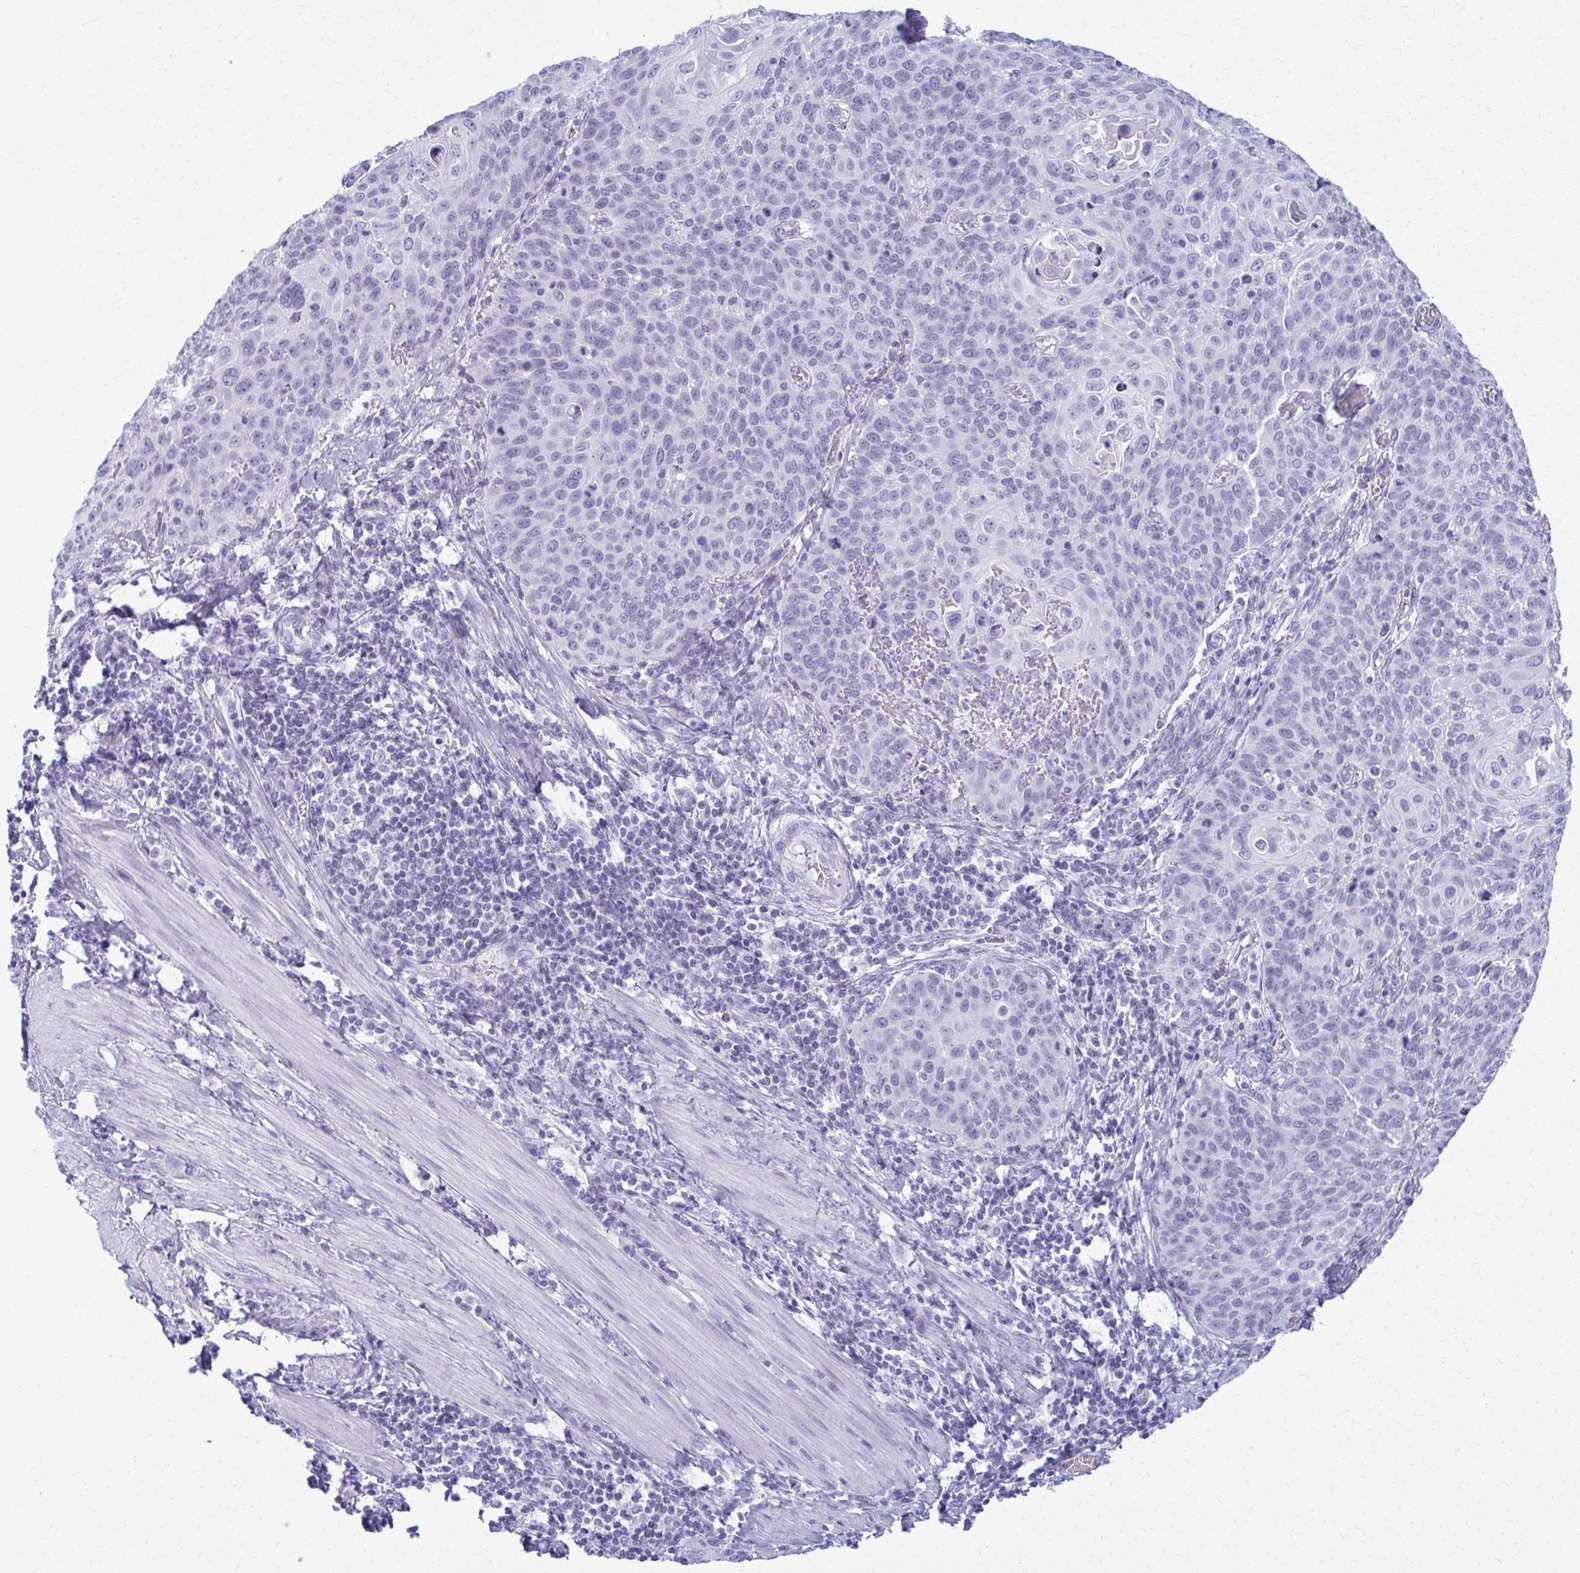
{"staining": {"intensity": "negative", "quantity": "none", "location": "none"}, "tissue": "cervical cancer", "cell_type": "Tumor cells", "image_type": "cancer", "snomed": [{"axis": "morphology", "description": "Squamous cell carcinoma, NOS"}, {"axis": "topography", "description": "Cervix"}], "caption": "DAB immunohistochemical staining of cervical cancer (squamous cell carcinoma) reveals no significant expression in tumor cells.", "gene": "ACSM2B", "patient": {"sex": "female", "age": 65}}